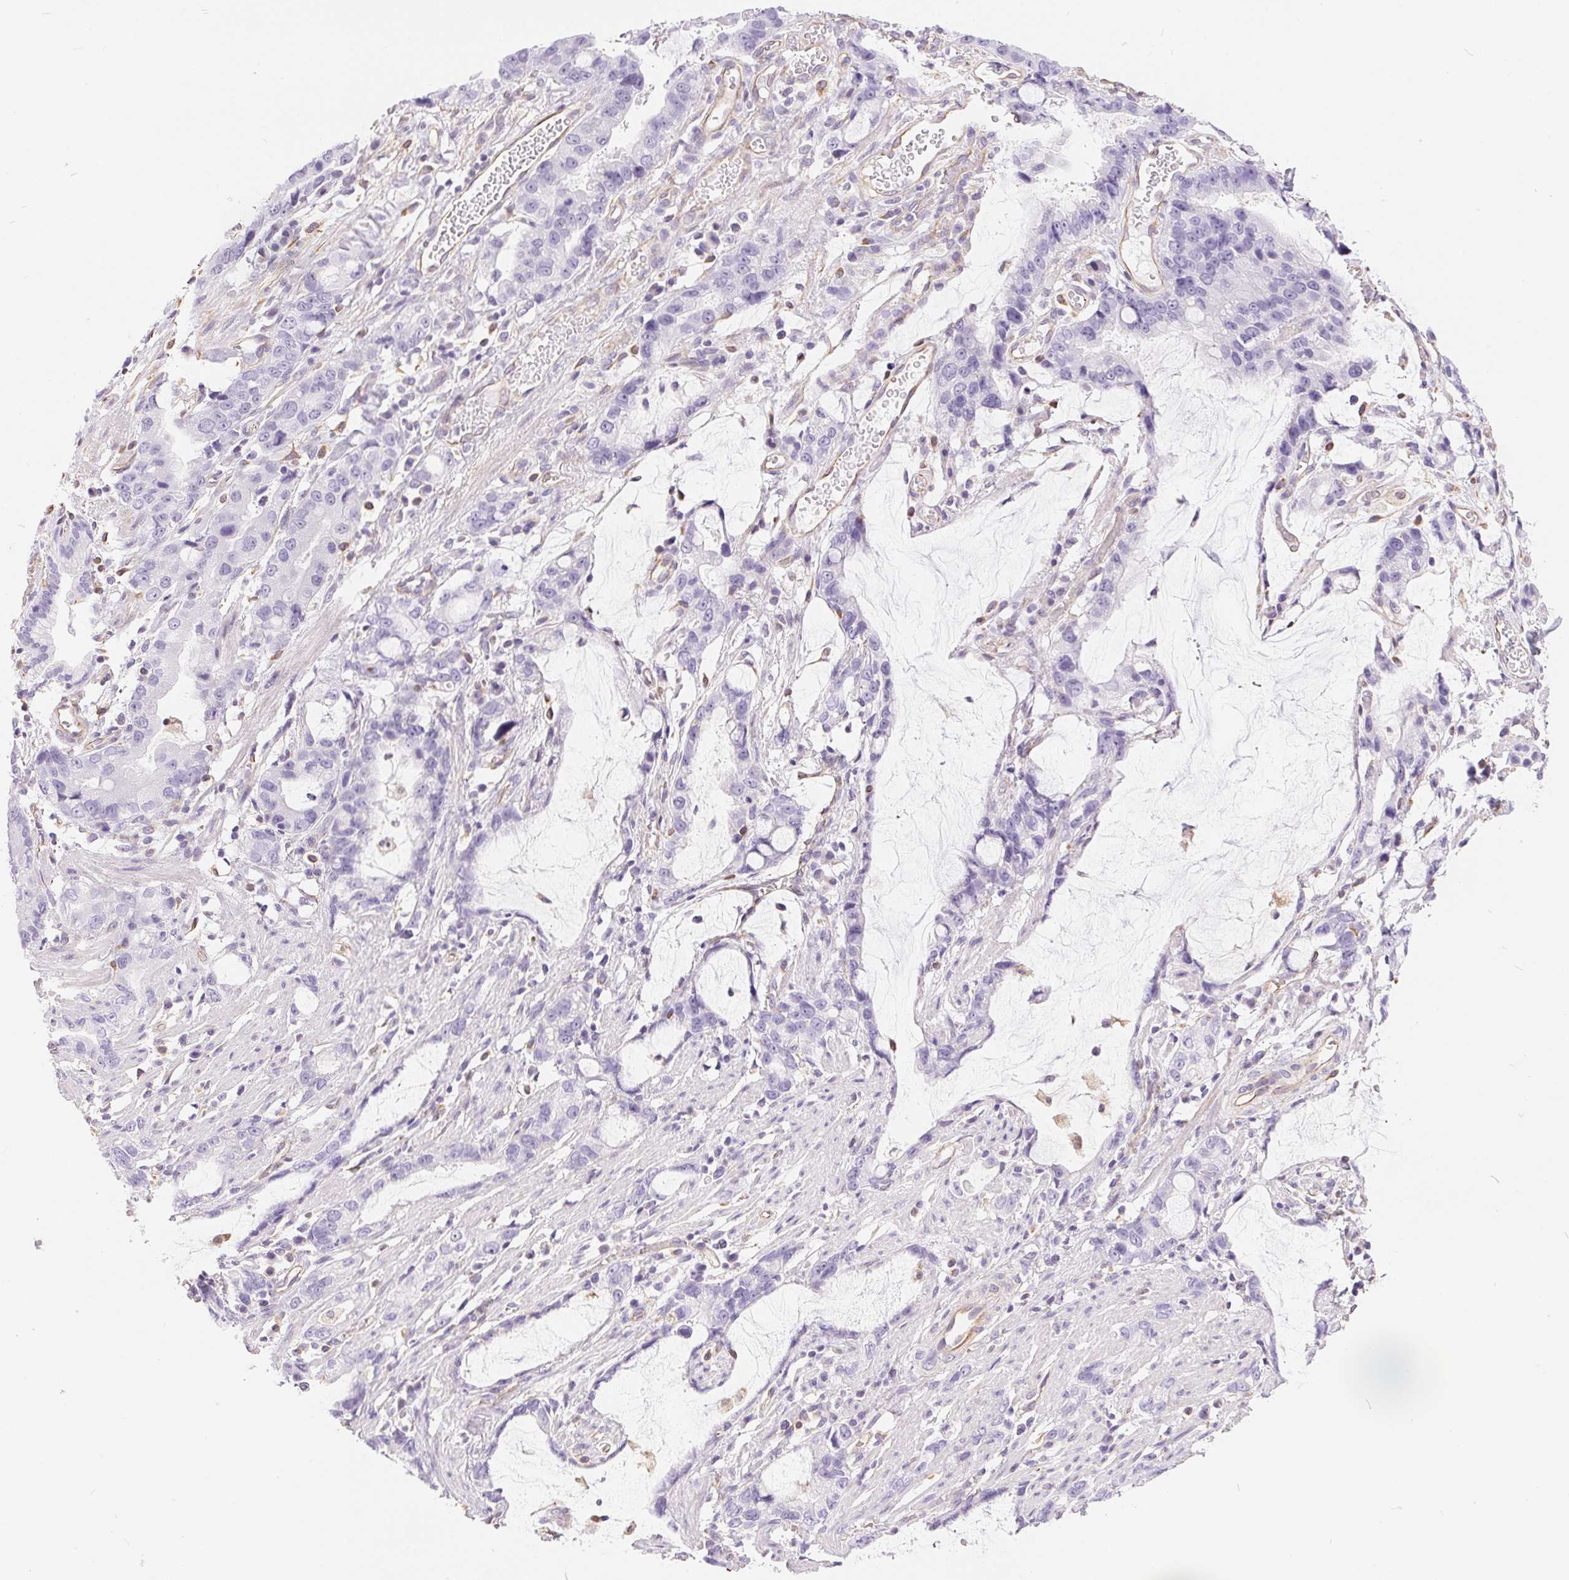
{"staining": {"intensity": "negative", "quantity": "none", "location": "none"}, "tissue": "stomach cancer", "cell_type": "Tumor cells", "image_type": "cancer", "snomed": [{"axis": "morphology", "description": "Adenocarcinoma, NOS"}, {"axis": "topography", "description": "Stomach"}], "caption": "High magnification brightfield microscopy of stomach adenocarcinoma stained with DAB (3,3'-diaminobenzidine) (brown) and counterstained with hematoxylin (blue): tumor cells show no significant staining.", "gene": "GFAP", "patient": {"sex": "male", "age": 55}}